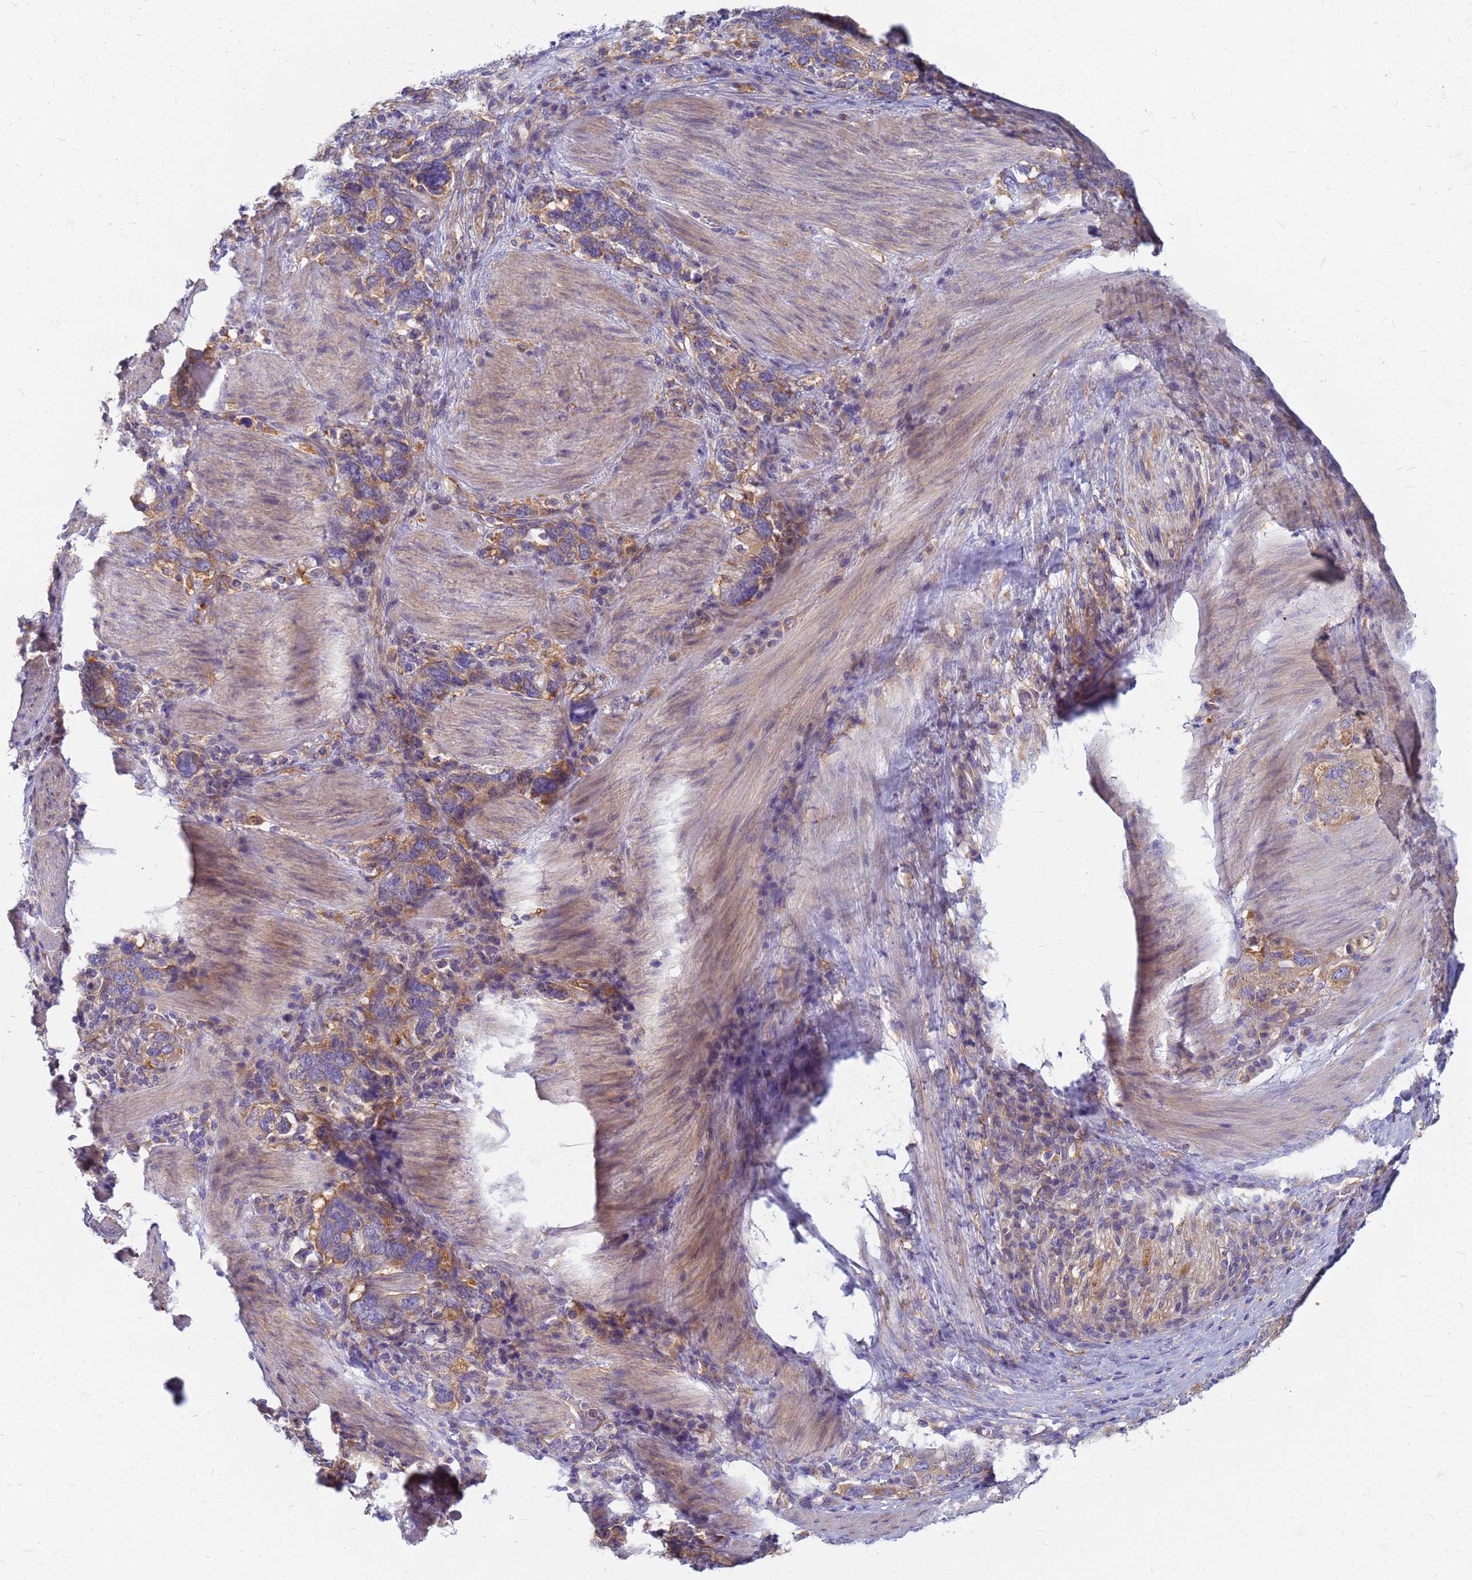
{"staining": {"intensity": "moderate", "quantity": ">75%", "location": "cytoplasmic/membranous"}, "tissue": "stomach cancer", "cell_type": "Tumor cells", "image_type": "cancer", "snomed": [{"axis": "morphology", "description": "Adenocarcinoma, NOS"}, {"axis": "topography", "description": "Stomach, upper"}, {"axis": "topography", "description": "Stomach"}], "caption": "An IHC micrograph of tumor tissue is shown. Protein staining in brown highlights moderate cytoplasmic/membranous positivity in adenocarcinoma (stomach) within tumor cells.", "gene": "EEA1", "patient": {"sex": "male", "age": 62}}